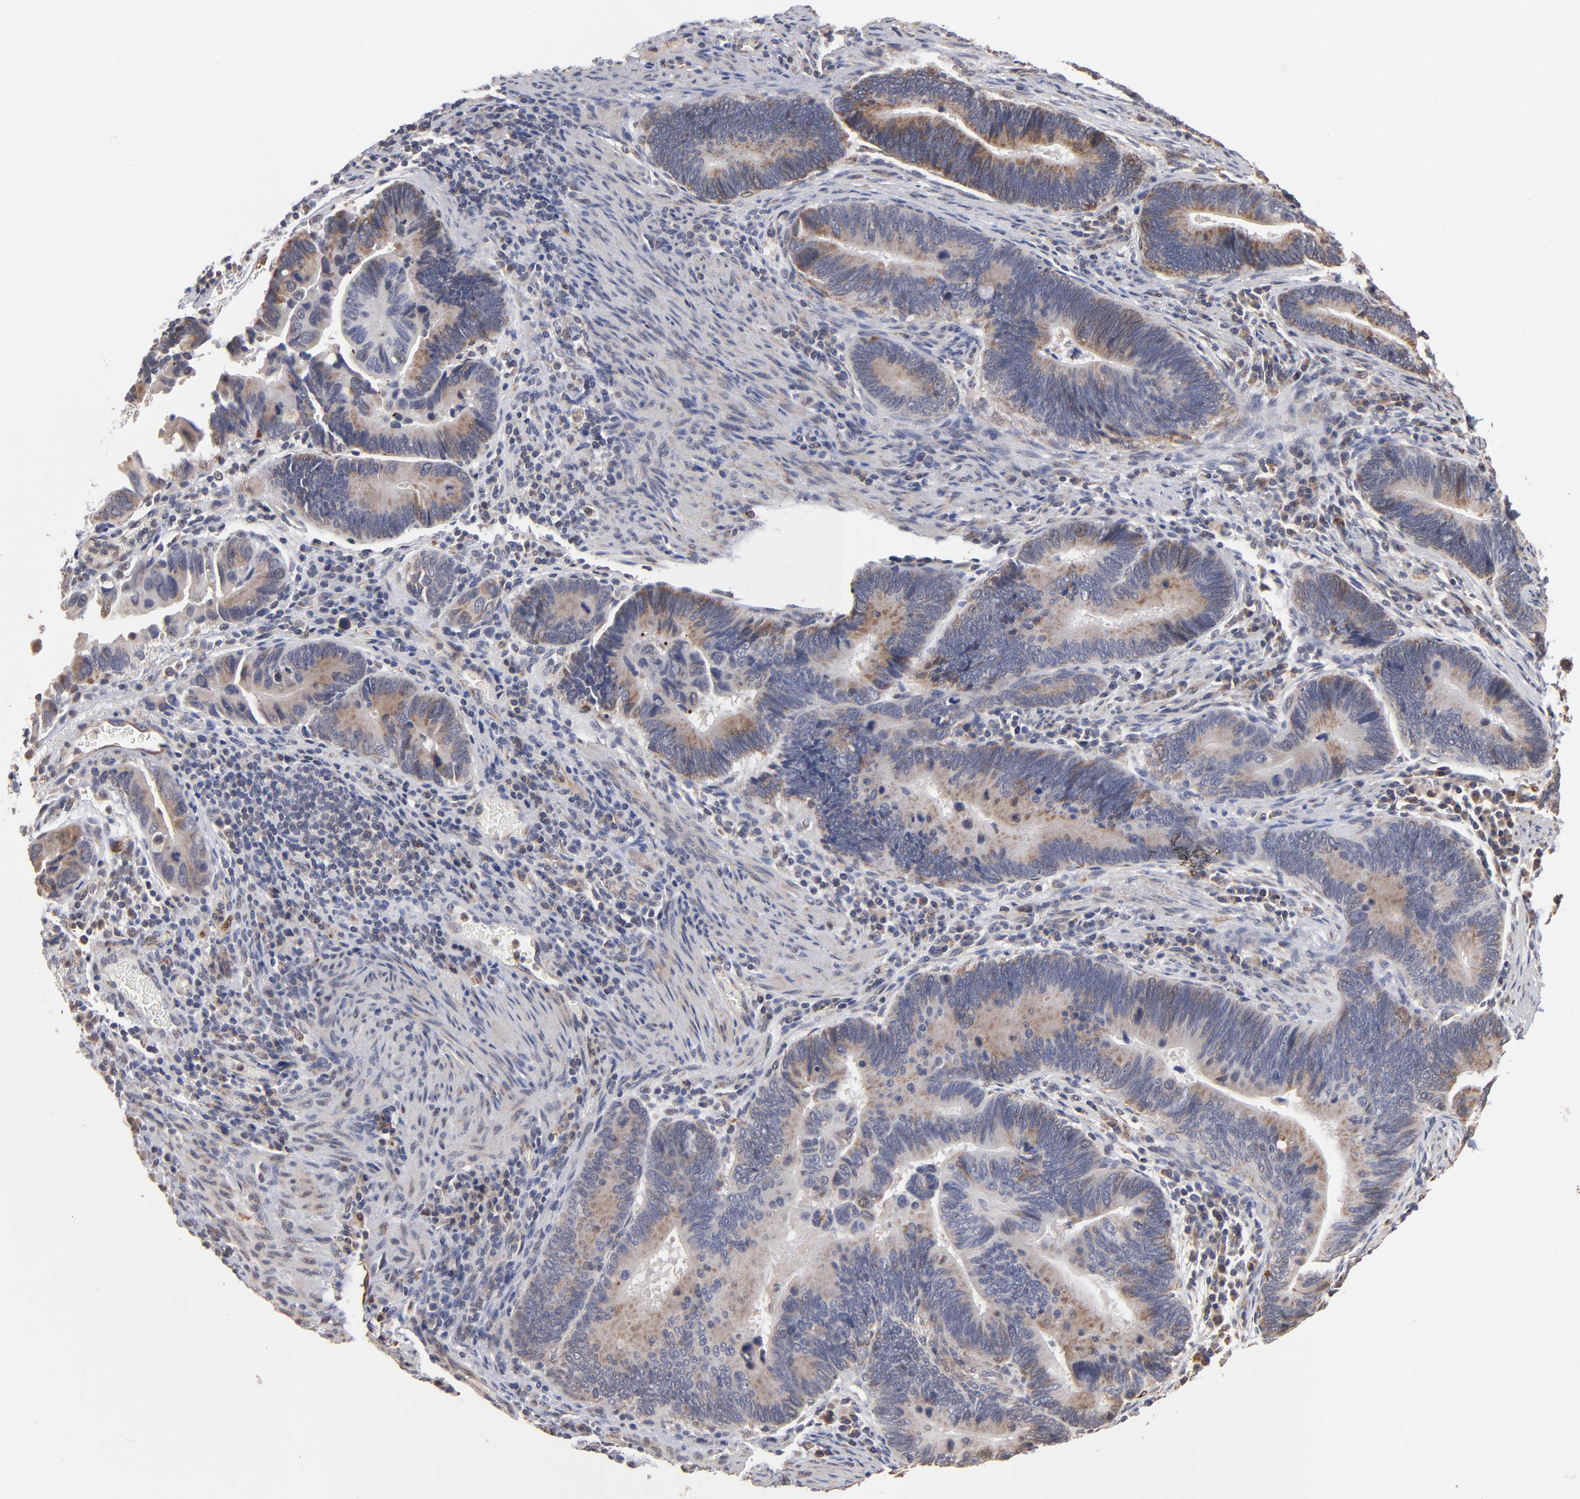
{"staining": {"intensity": "weak", "quantity": ">75%", "location": "cytoplasmic/membranous"}, "tissue": "pancreatic cancer", "cell_type": "Tumor cells", "image_type": "cancer", "snomed": [{"axis": "morphology", "description": "Adenocarcinoma, NOS"}, {"axis": "topography", "description": "Pancreas"}], "caption": "IHC histopathology image of neoplastic tissue: human pancreatic adenocarcinoma stained using IHC reveals low levels of weak protein expression localized specifically in the cytoplasmic/membranous of tumor cells, appearing as a cytoplasmic/membranous brown color.", "gene": "MIPOL1", "patient": {"sex": "female", "age": 70}}